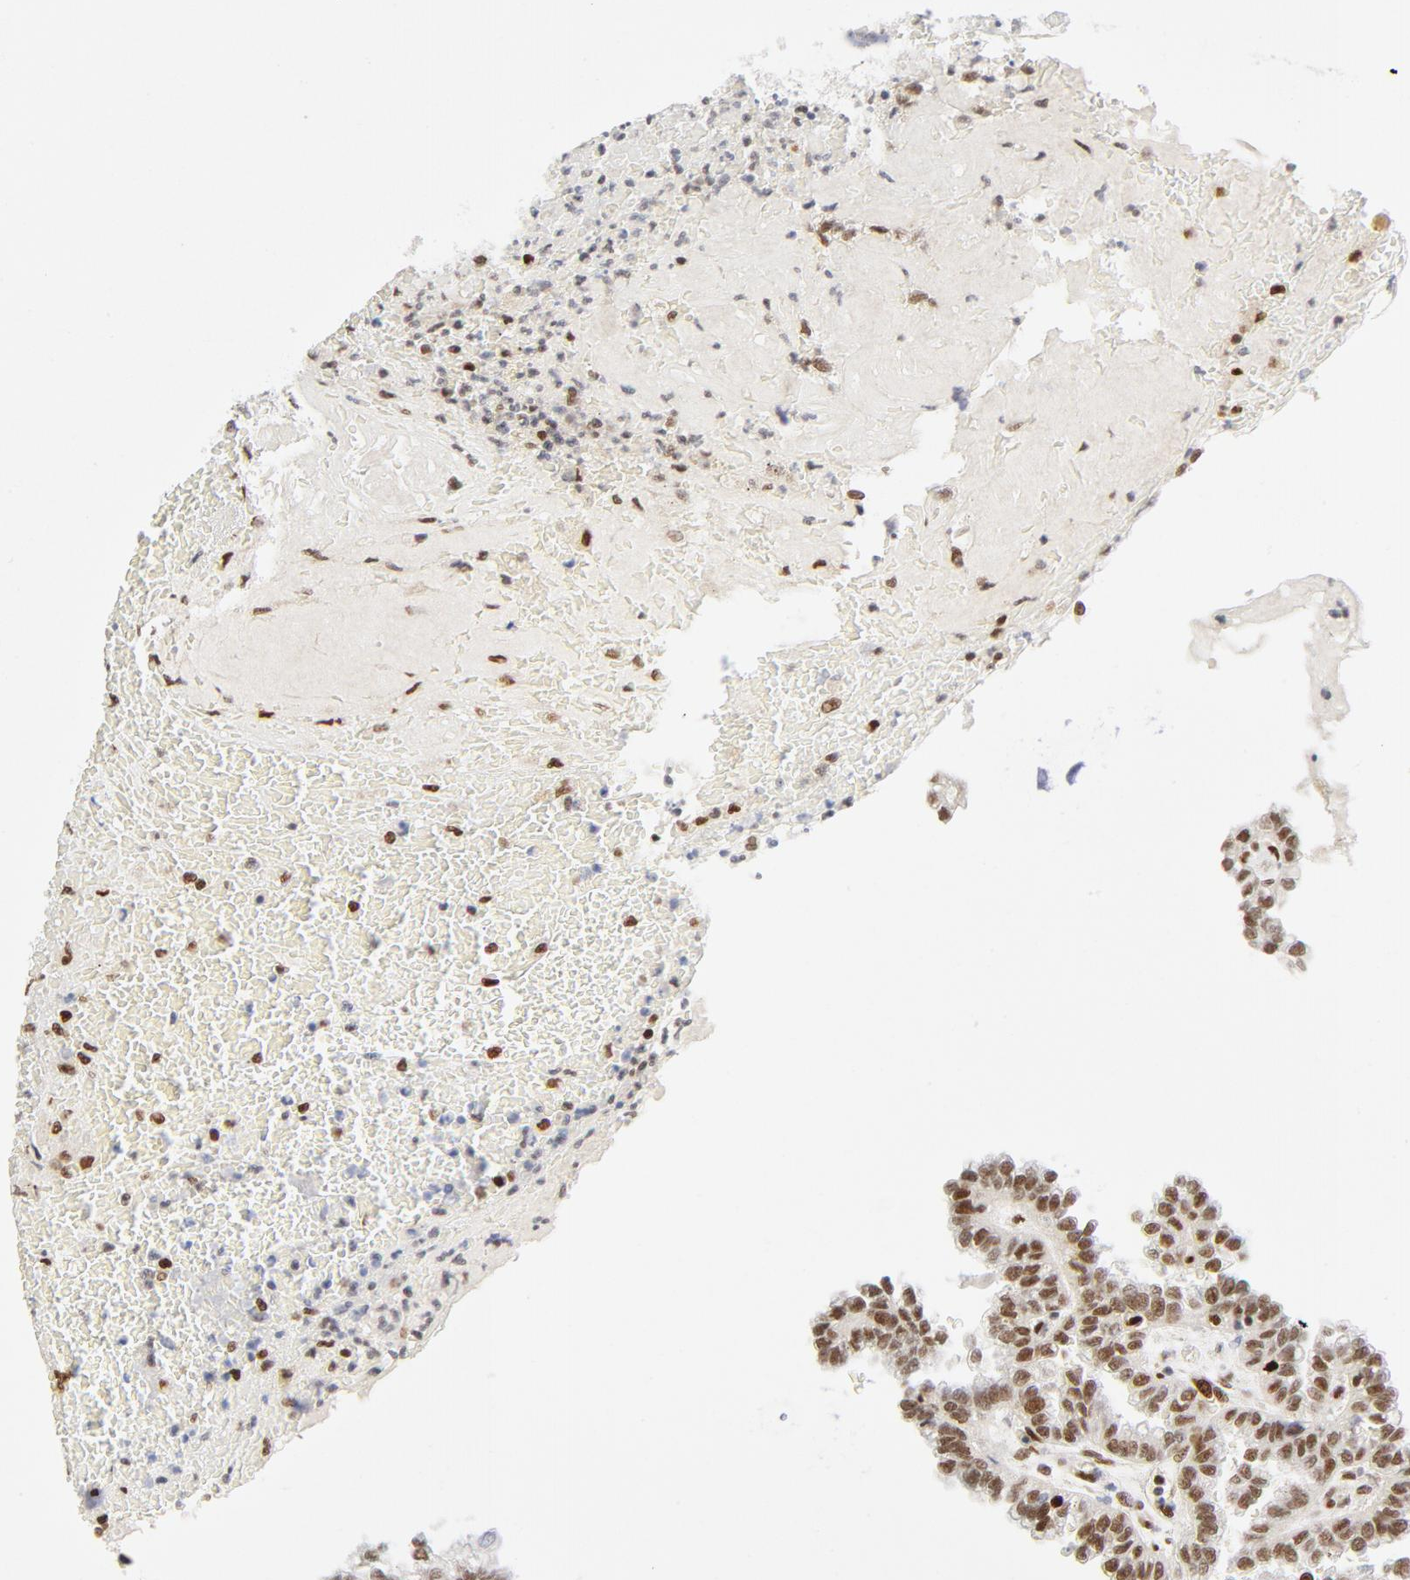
{"staining": {"intensity": "moderate", "quantity": ">75%", "location": "nuclear"}, "tissue": "renal cancer", "cell_type": "Tumor cells", "image_type": "cancer", "snomed": [{"axis": "morphology", "description": "Inflammation, NOS"}, {"axis": "morphology", "description": "Adenocarcinoma, NOS"}, {"axis": "topography", "description": "Kidney"}], "caption": "DAB immunohistochemical staining of human renal adenocarcinoma exhibits moderate nuclear protein positivity in approximately >75% of tumor cells.", "gene": "MEF2A", "patient": {"sex": "male", "age": 68}}